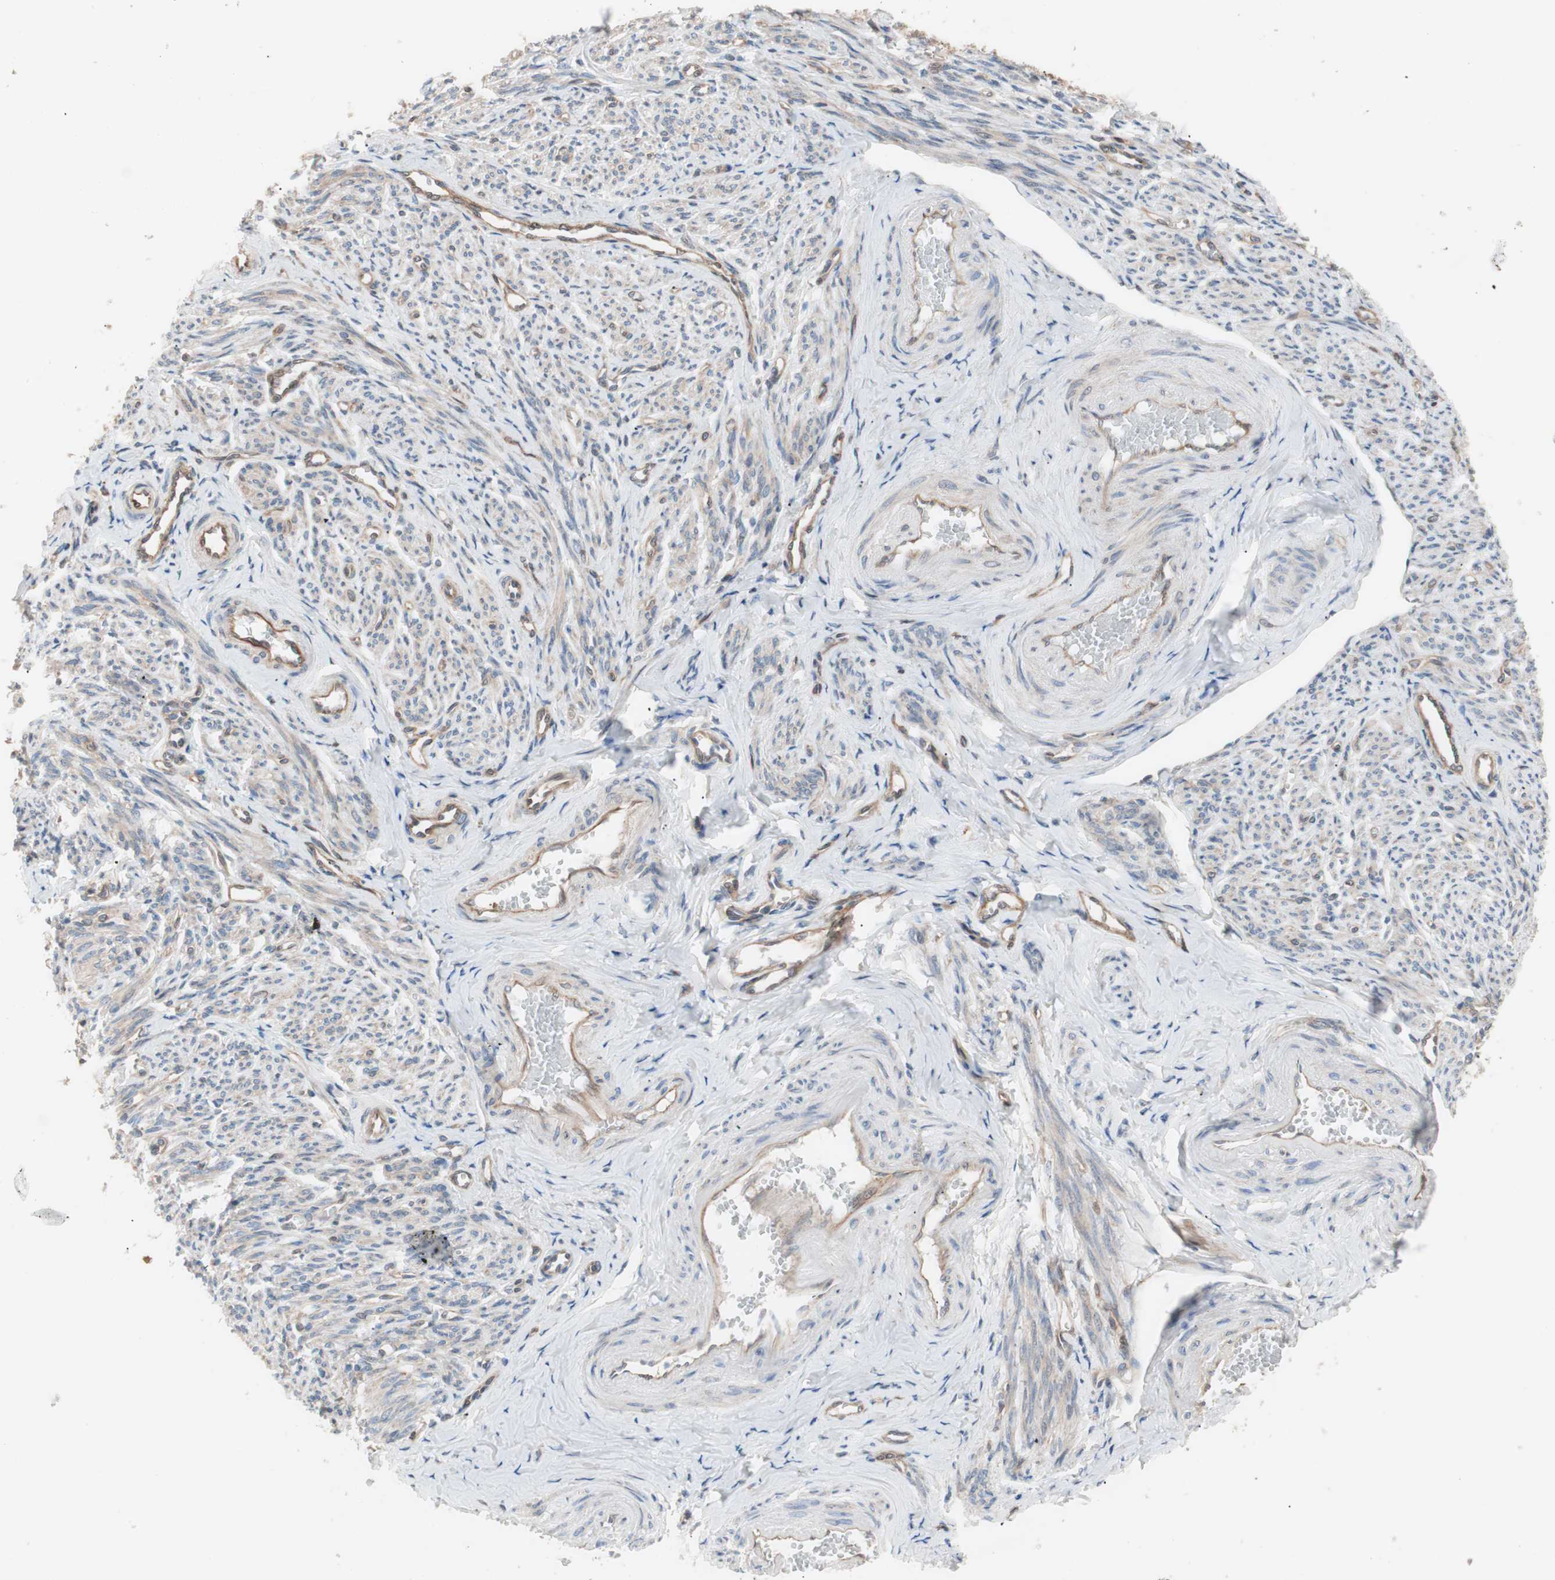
{"staining": {"intensity": "weak", "quantity": "25%-75%", "location": "cytoplasmic/membranous"}, "tissue": "smooth muscle", "cell_type": "Smooth muscle cells", "image_type": "normal", "snomed": [{"axis": "morphology", "description": "Normal tissue, NOS"}, {"axis": "topography", "description": "Smooth muscle"}], "caption": "IHC (DAB (3,3'-diaminobenzidine)) staining of unremarkable human smooth muscle exhibits weak cytoplasmic/membranous protein expression in about 25%-75% of smooth muscle cells.", "gene": "SMG1", "patient": {"sex": "female", "age": 65}}